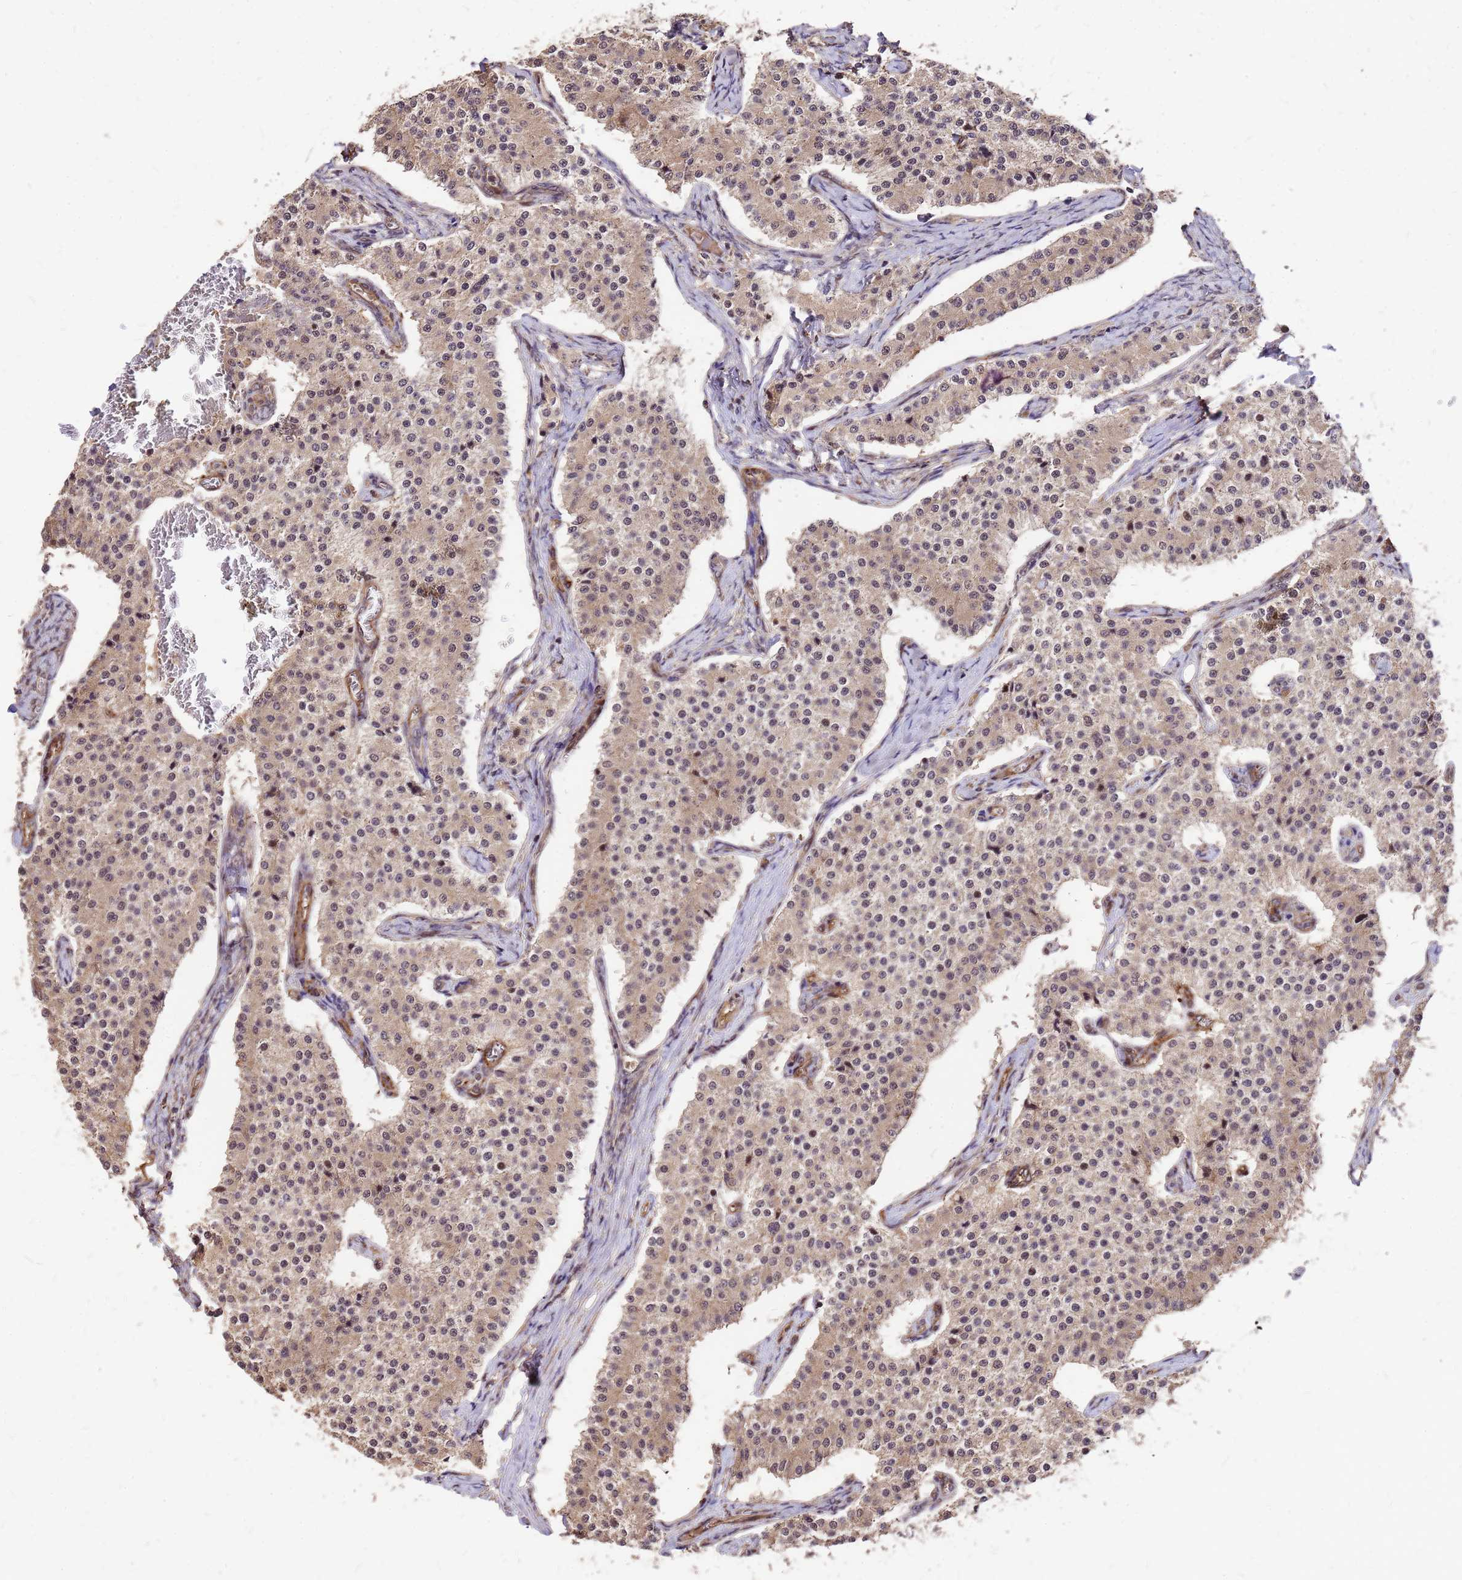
{"staining": {"intensity": "weak", "quantity": ">75%", "location": "cytoplasmic/membranous"}, "tissue": "carcinoid", "cell_type": "Tumor cells", "image_type": "cancer", "snomed": [{"axis": "morphology", "description": "Carcinoid, malignant, NOS"}, {"axis": "topography", "description": "Colon"}], "caption": "A low amount of weak cytoplasmic/membranous expression is appreciated in approximately >75% of tumor cells in carcinoid tissue.", "gene": "GPATCH8", "patient": {"sex": "female", "age": 52}}